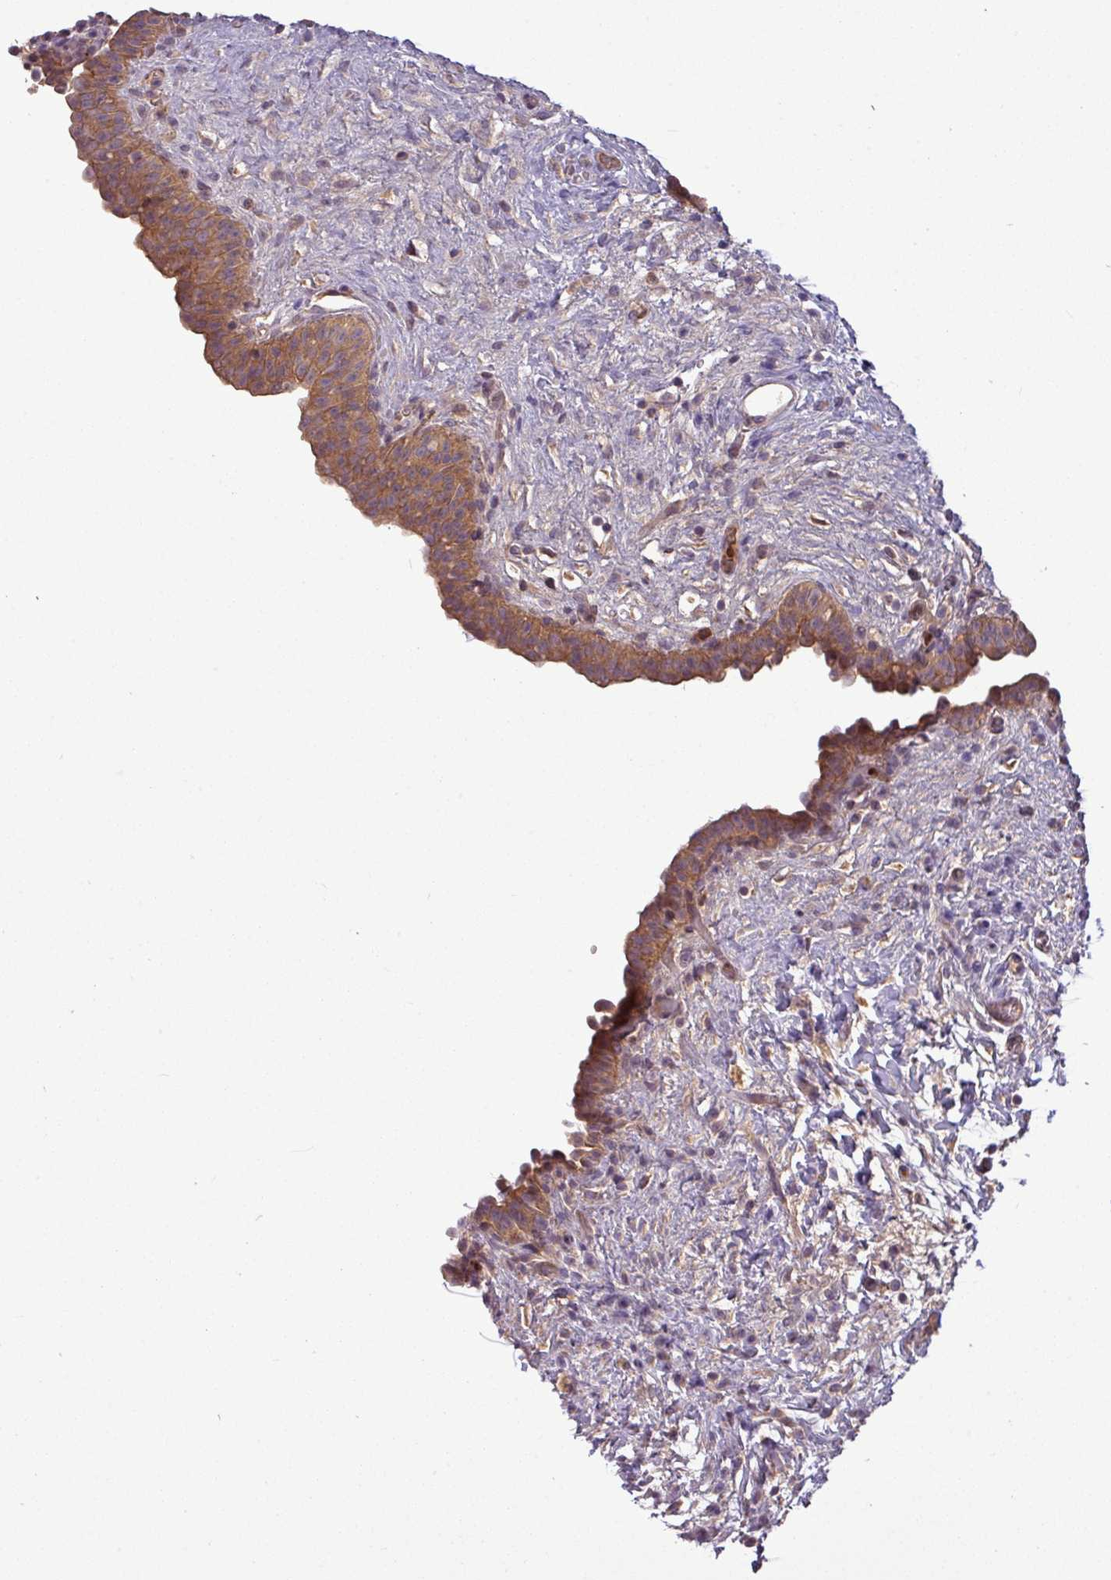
{"staining": {"intensity": "moderate", "quantity": ">75%", "location": "cytoplasmic/membranous"}, "tissue": "urinary bladder", "cell_type": "Urothelial cells", "image_type": "normal", "snomed": [{"axis": "morphology", "description": "Normal tissue, NOS"}, {"axis": "topography", "description": "Urinary bladder"}], "caption": "Protein staining reveals moderate cytoplasmic/membranous expression in approximately >75% of urothelial cells in unremarkable urinary bladder.", "gene": "PAPLN", "patient": {"sex": "male", "age": 69}}